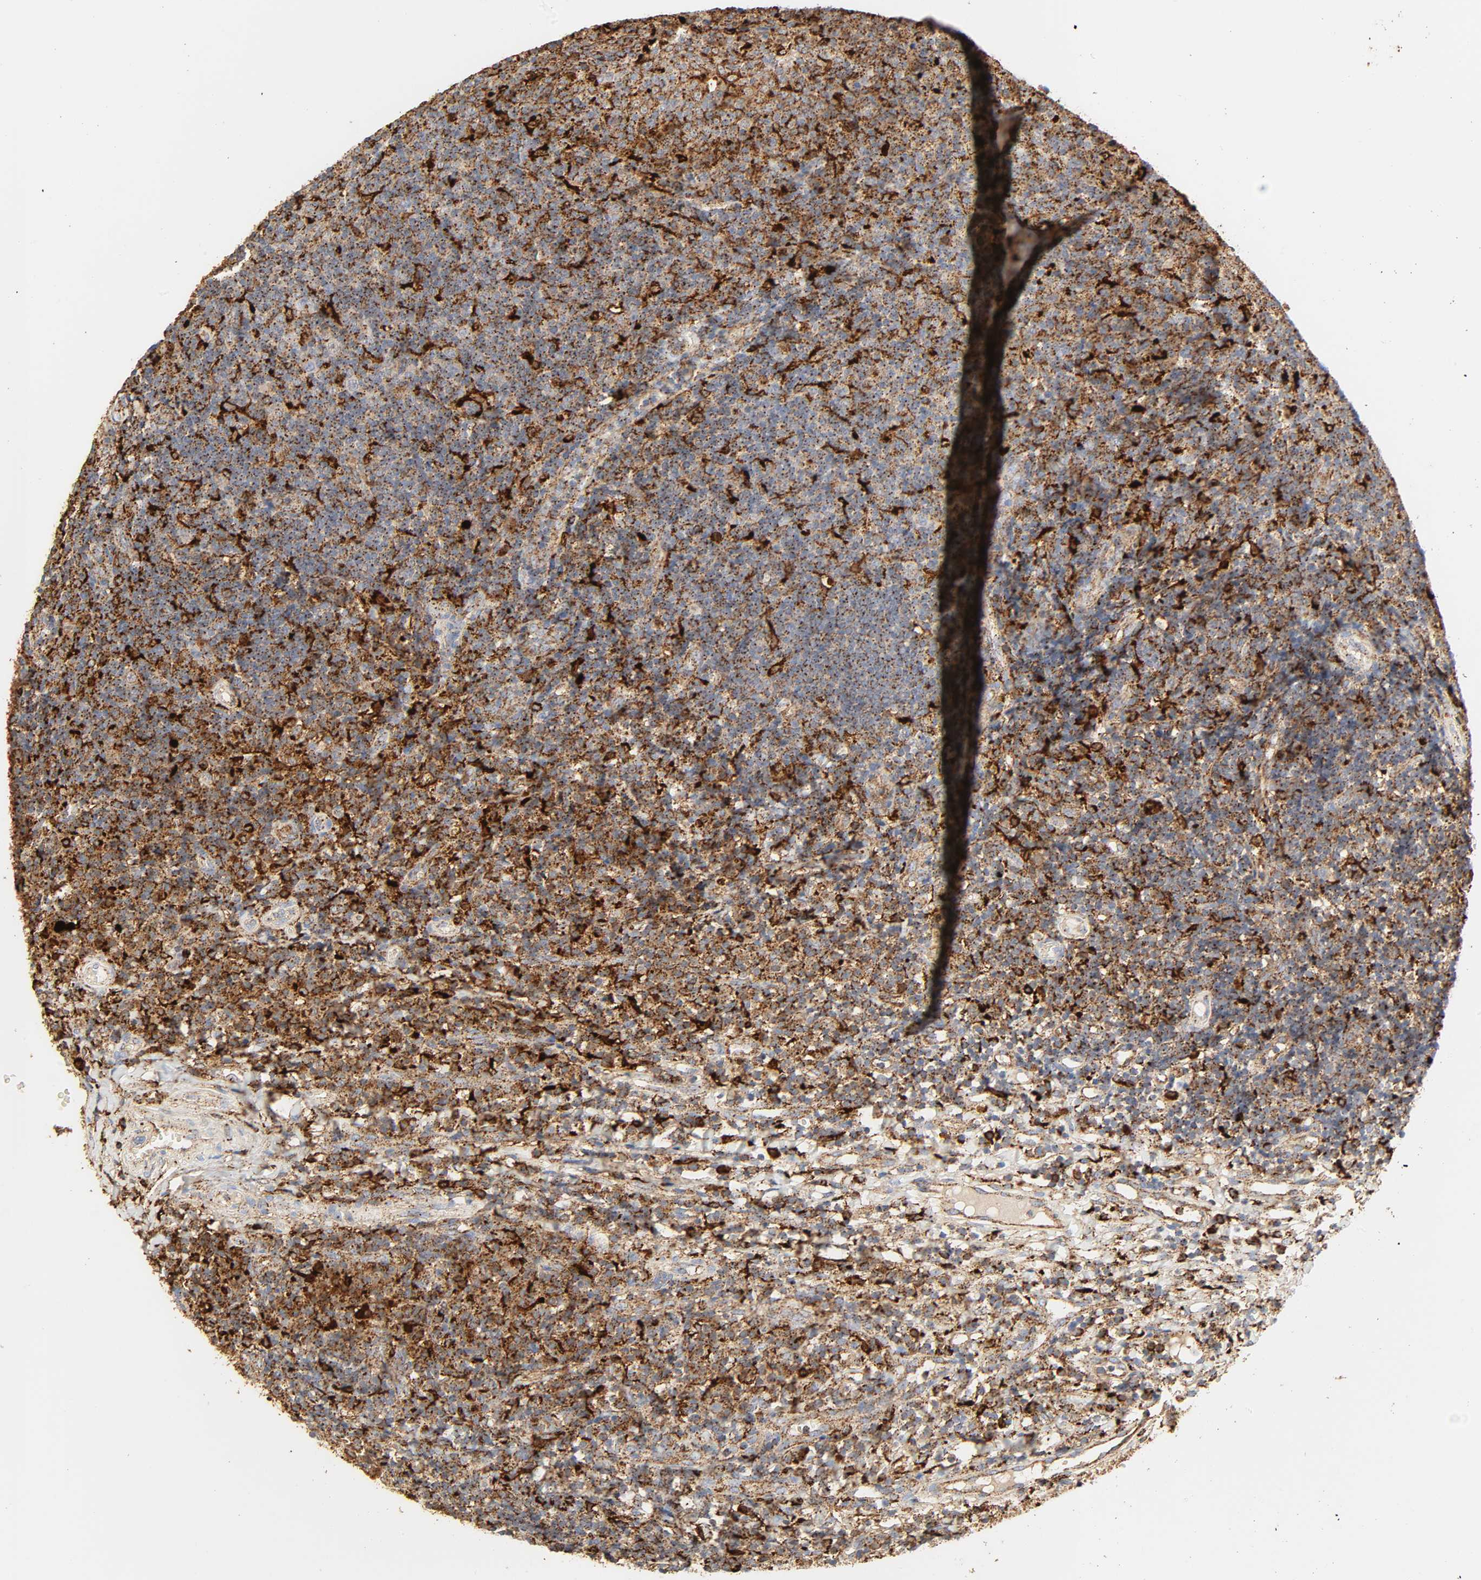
{"staining": {"intensity": "strong", "quantity": ">75%", "location": "cytoplasmic/membranous"}, "tissue": "tonsil", "cell_type": "Germinal center cells", "image_type": "normal", "snomed": [{"axis": "morphology", "description": "Normal tissue, NOS"}, {"axis": "topography", "description": "Tonsil"}], "caption": "Immunohistochemistry of normal human tonsil exhibits high levels of strong cytoplasmic/membranous expression in approximately >75% of germinal center cells. The protein of interest is shown in brown color, while the nuclei are stained blue.", "gene": "PSAP", "patient": {"sex": "female", "age": 40}}